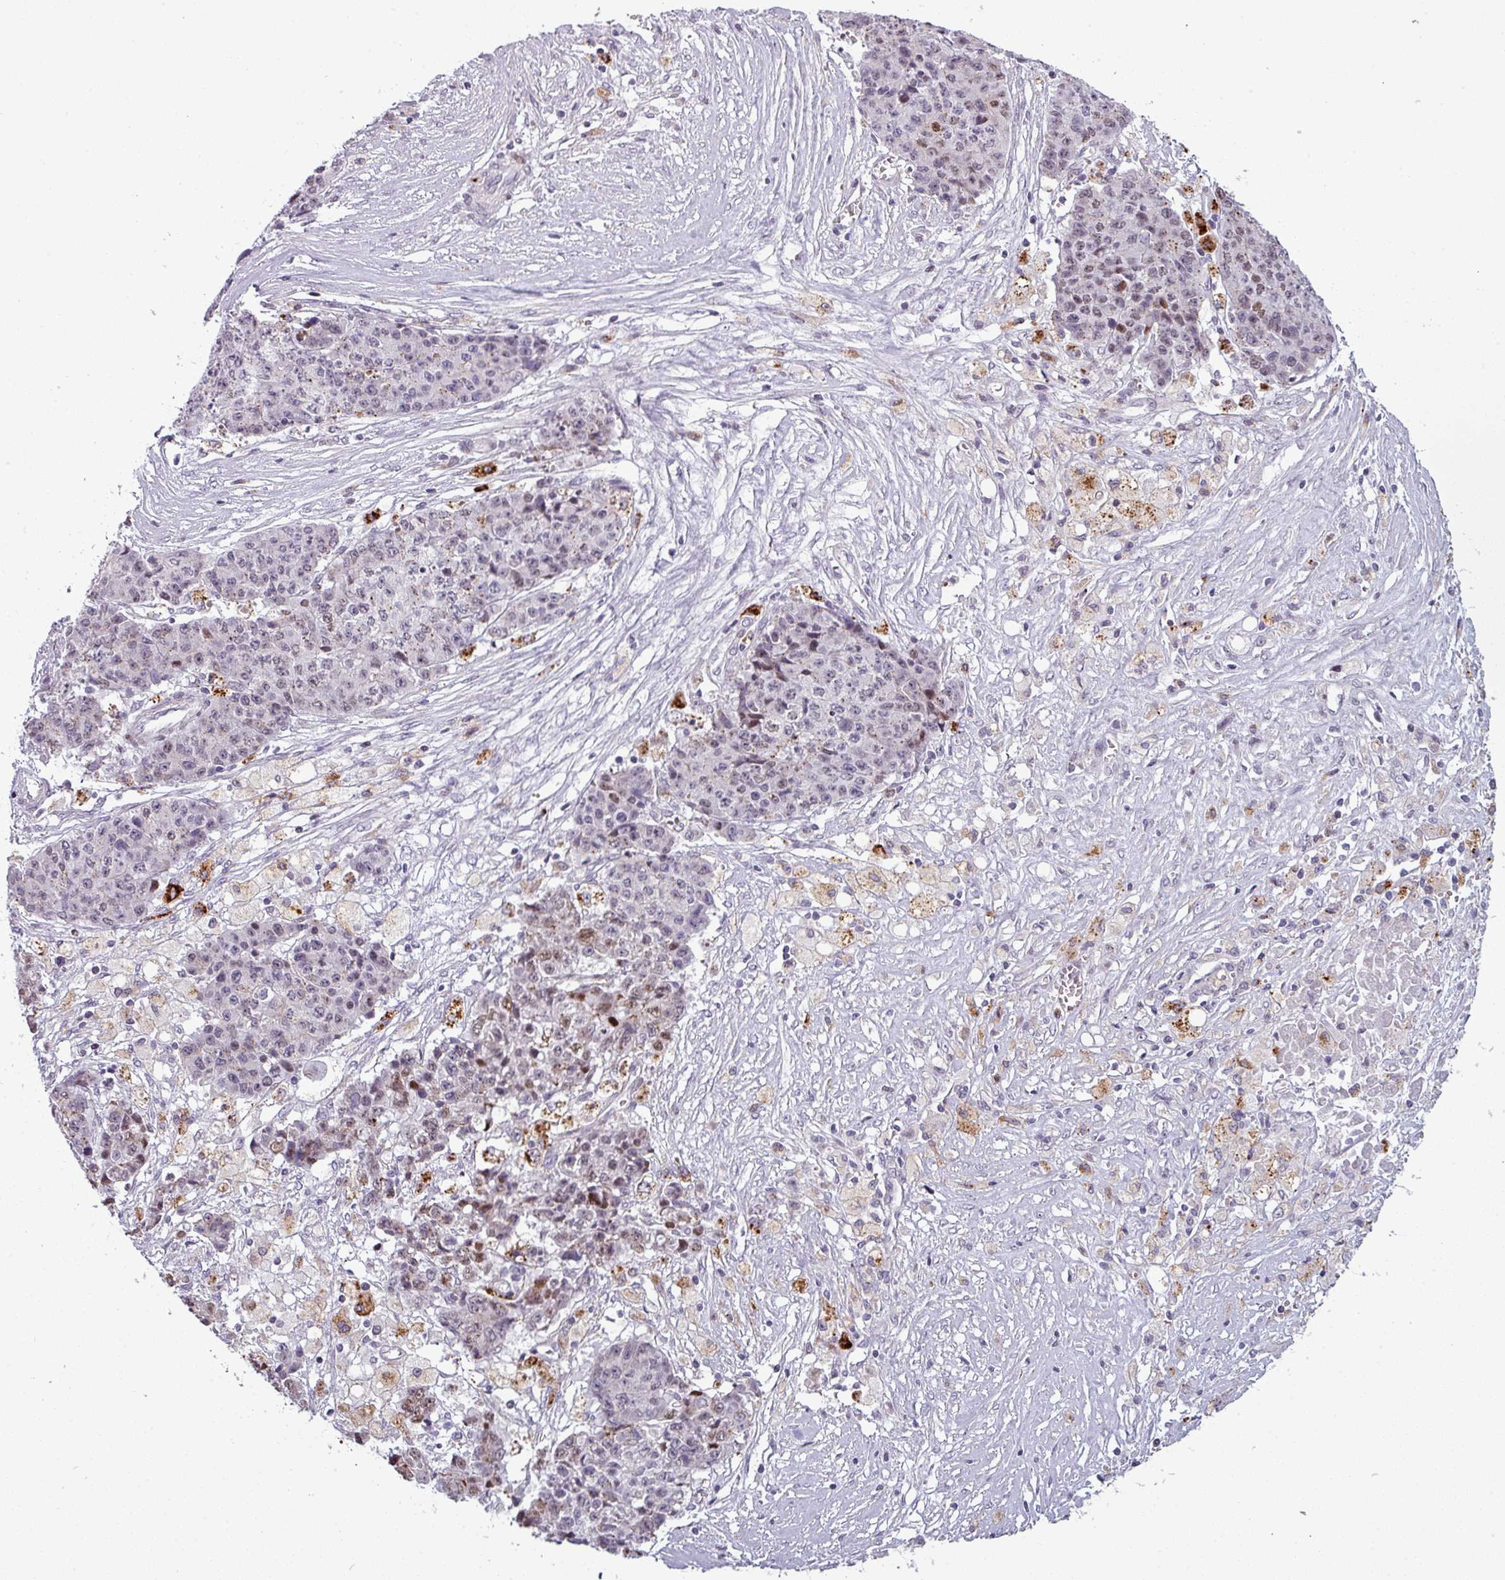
{"staining": {"intensity": "weak", "quantity": "<25%", "location": "nuclear"}, "tissue": "ovarian cancer", "cell_type": "Tumor cells", "image_type": "cancer", "snomed": [{"axis": "morphology", "description": "Carcinoma, endometroid"}, {"axis": "topography", "description": "Ovary"}], "caption": "Immunohistochemical staining of human ovarian endometroid carcinoma displays no significant expression in tumor cells.", "gene": "TMEFF1", "patient": {"sex": "female", "age": 42}}